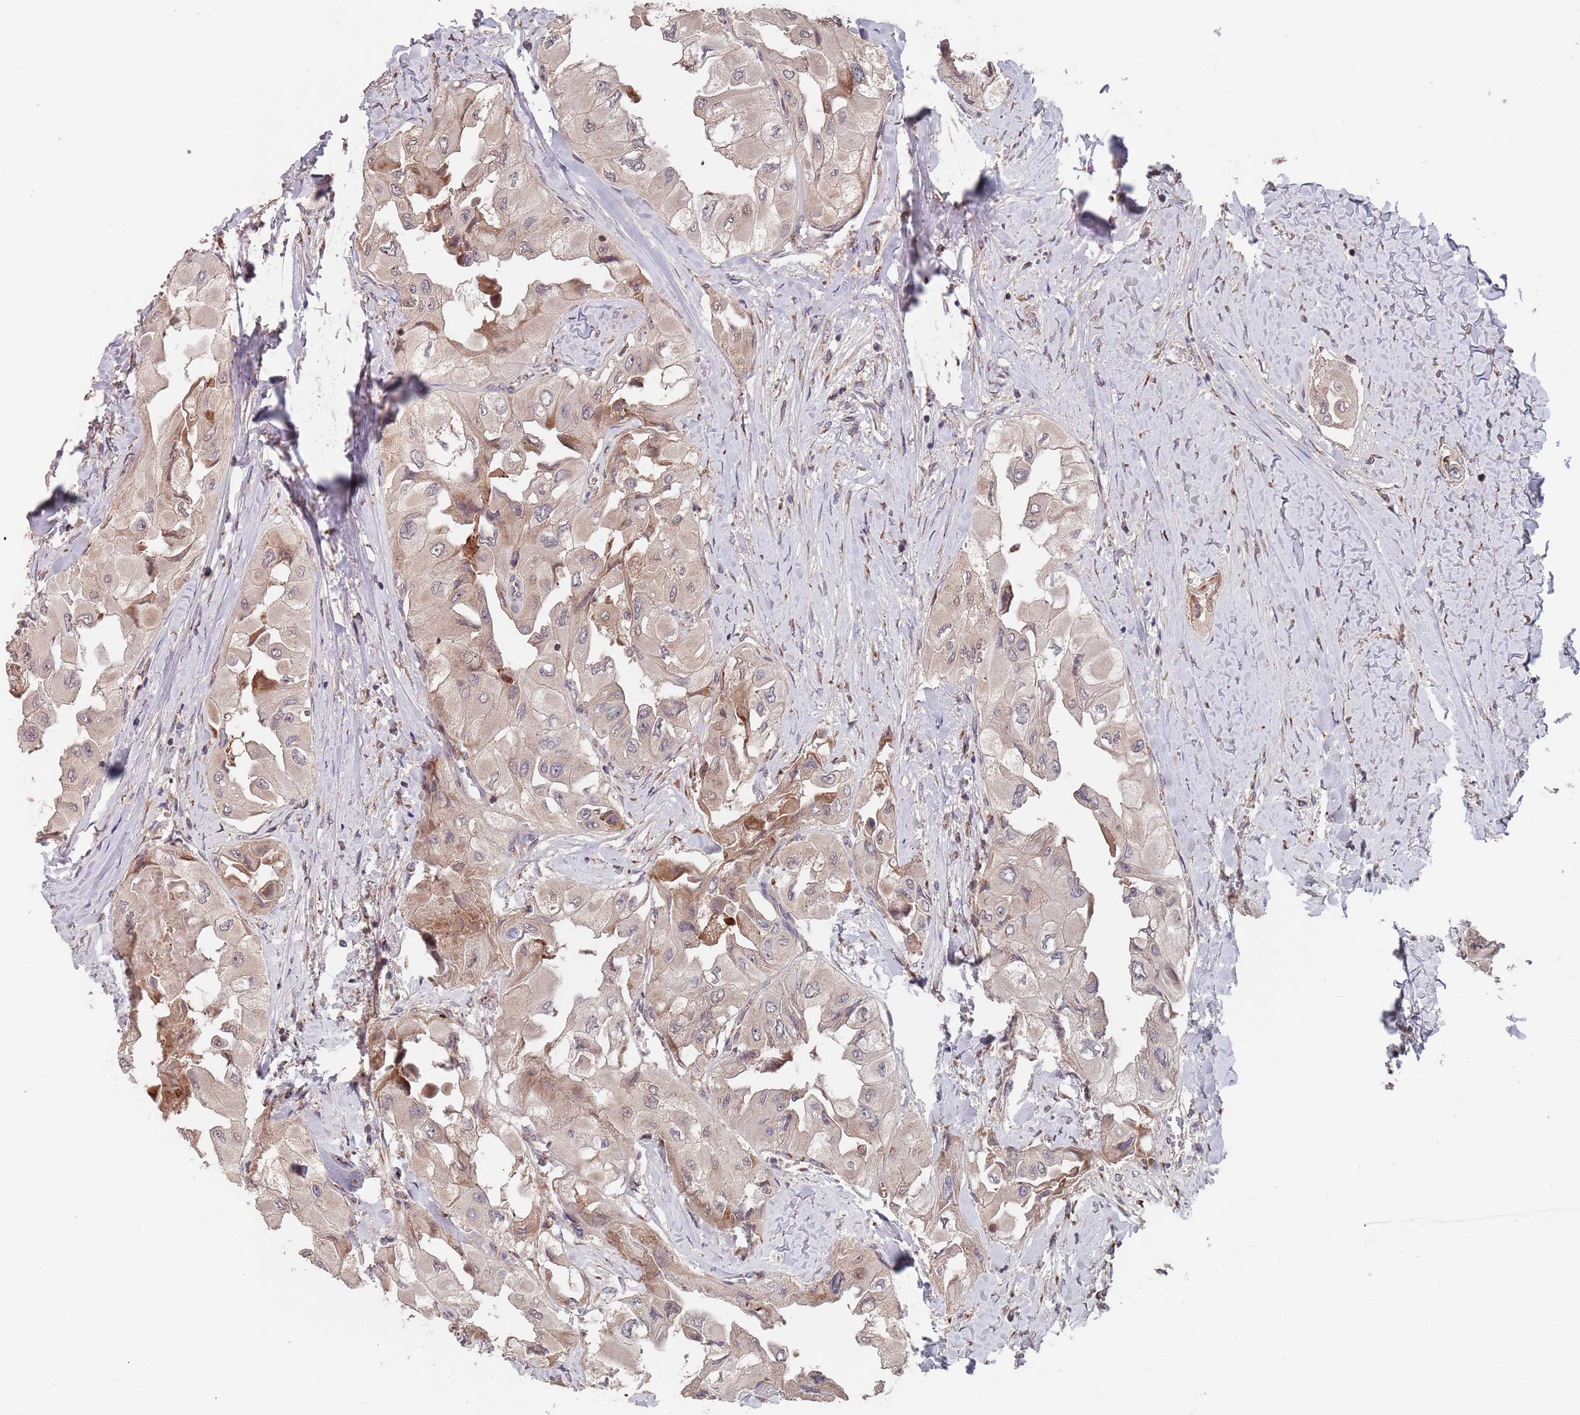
{"staining": {"intensity": "weak", "quantity": "25%-75%", "location": "cytoplasmic/membranous"}, "tissue": "thyroid cancer", "cell_type": "Tumor cells", "image_type": "cancer", "snomed": [{"axis": "morphology", "description": "Normal tissue, NOS"}, {"axis": "morphology", "description": "Papillary adenocarcinoma, NOS"}, {"axis": "topography", "description": "Thyroid gland"}], "caption": "The immunohistochemical stain highlights weak cytoplasmic/membranous positivity in tumor cells of thyroid cancer (papillary adenocarcinoma) tissue.", "gene": "UNC45A", "patient": {"sex": "female", "age": 59}}